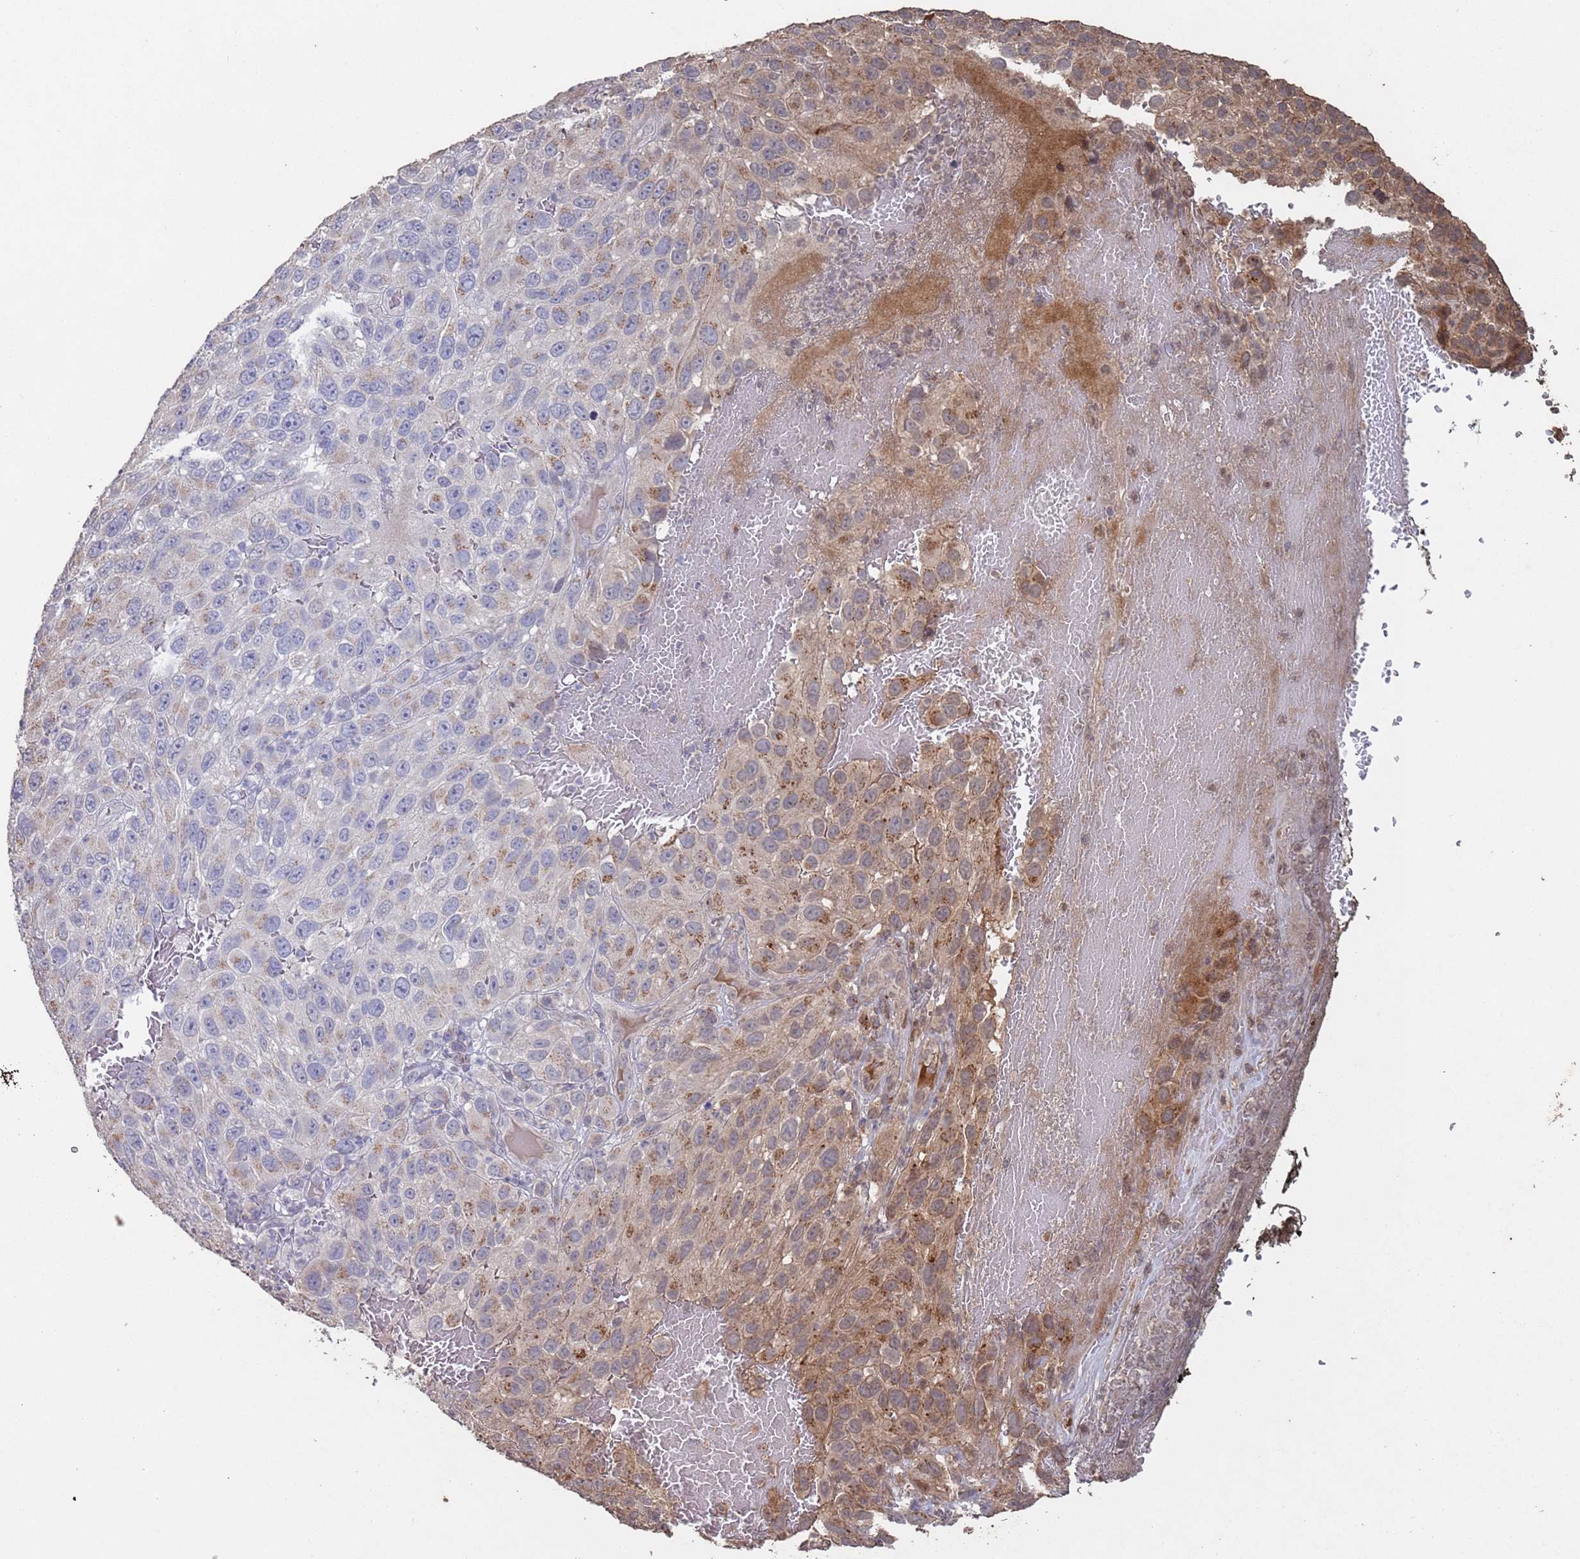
{"staining": {"intensity": "moderate", "quantity": "<25%", "location": "cytoplasmic/membranous"}, "tissue": "melanoma", "cell_type": "Tumor cells", "image_type": "cancer", "snomed": [{"axis": "morphology", "description": "Normal tissue, NOS"}, {"axis": "morphology", "description": "Malignant melanoma, NOS"}, {"axis": "topography", "description": "Skin"}], "caption": "Immunohistochemical staining of human malignant melanoma shows low levels of moderate cytoplasmic/membranous protein expression in about <25% of tumor cells.", "gene": "FRAT1", "patient": {"sex": "female", "age": 96}}